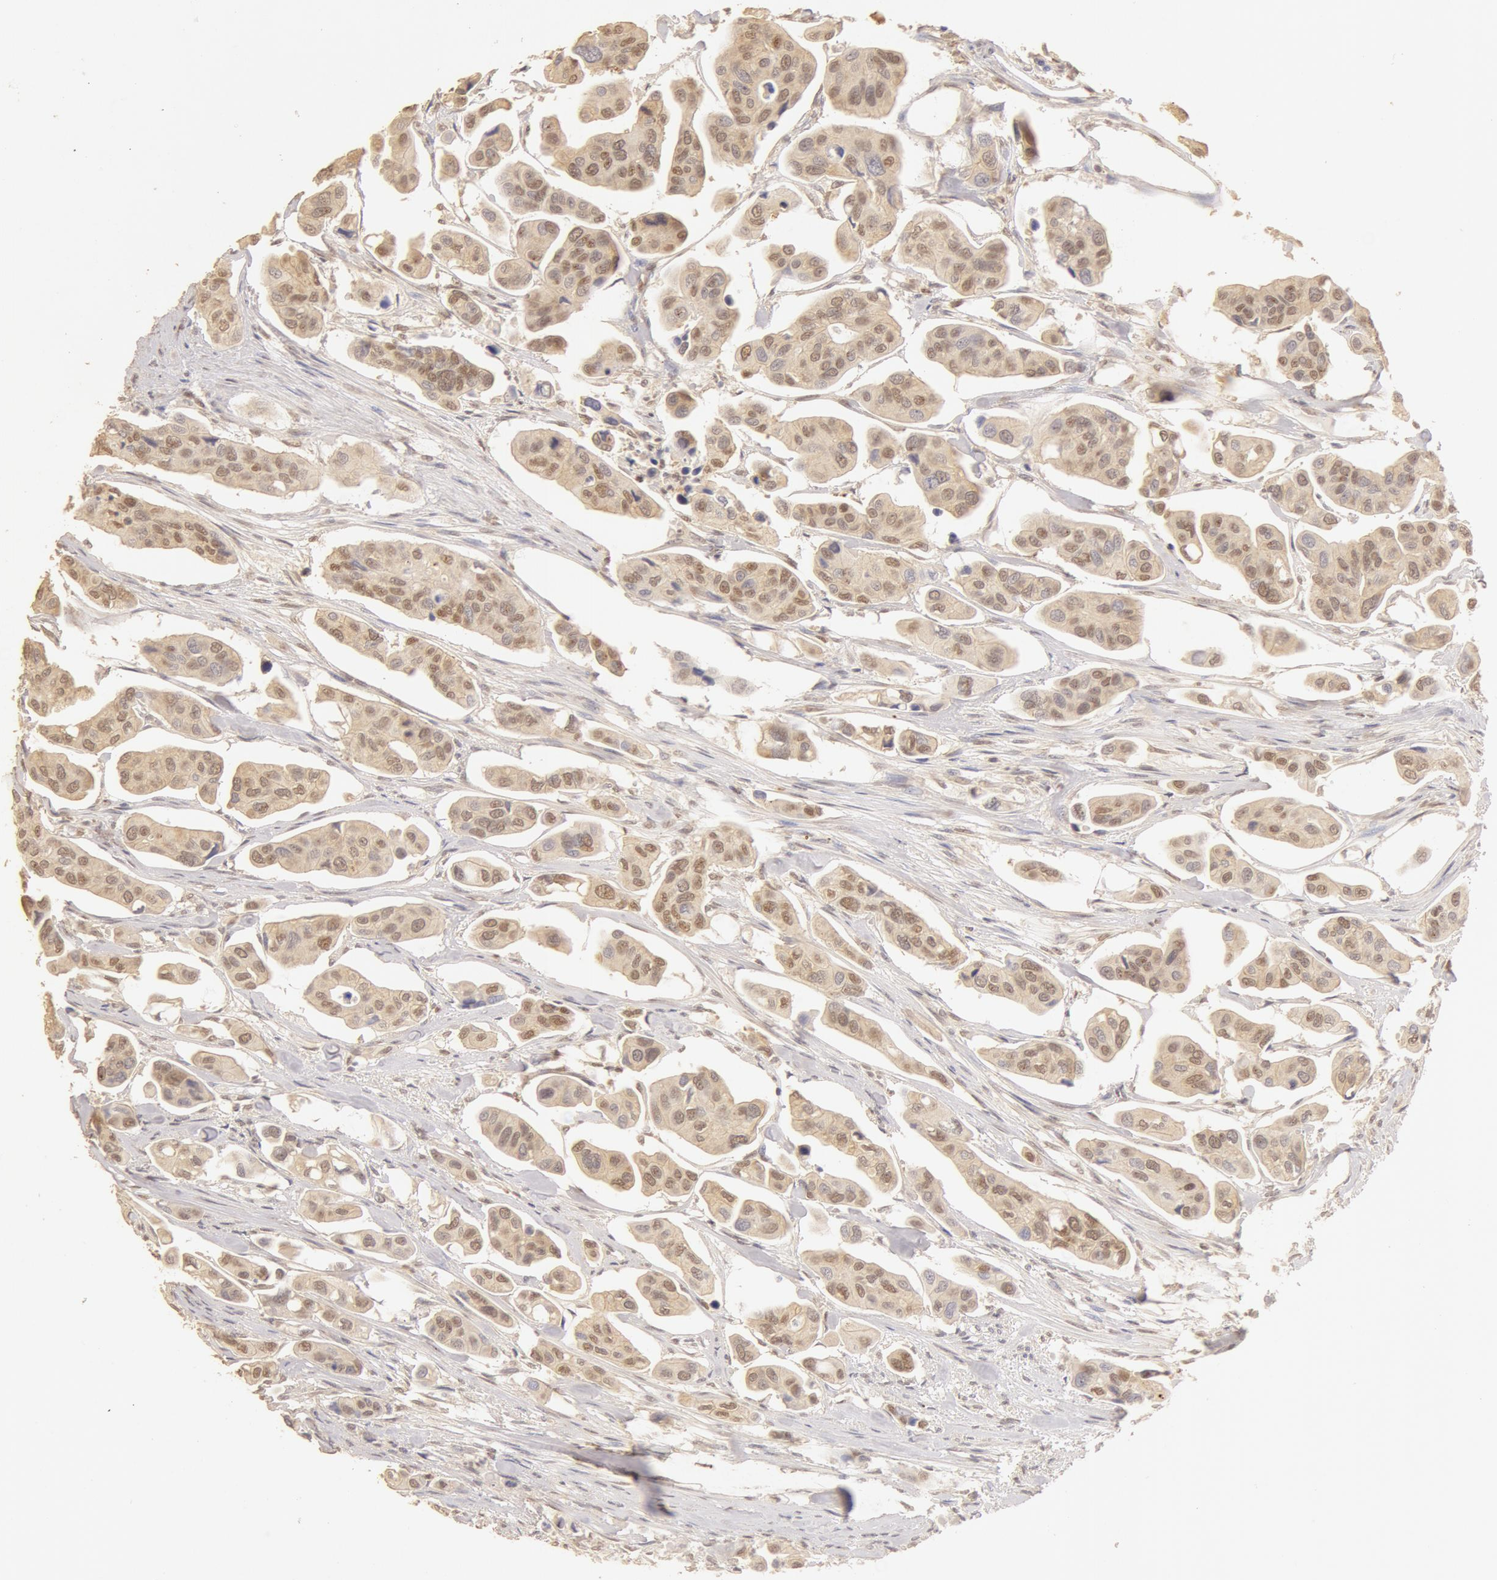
{"staining": {"intensity": "moderate", "quantity": ">75%", "location": "cytoplasmic/membranous,nuclear"}, "tissue": "urothelial cancer", "cell_type": "Tumor cells", "image_type": "cancer", "snomed": [{"axis": "morphology", "description": "Adenocarcinoma, NOS"}, {"axis": "topography", "description": "Urinary bladder"}], "caption": "Immunohistochemical staining of human urothelial cancer reveals moderate cytoplasmic/membranous and nuclear protein staining in approximately >75% of tumor cells.", "gene": "SNRNP70", "patient": {"sex": "male", "age": 61}}